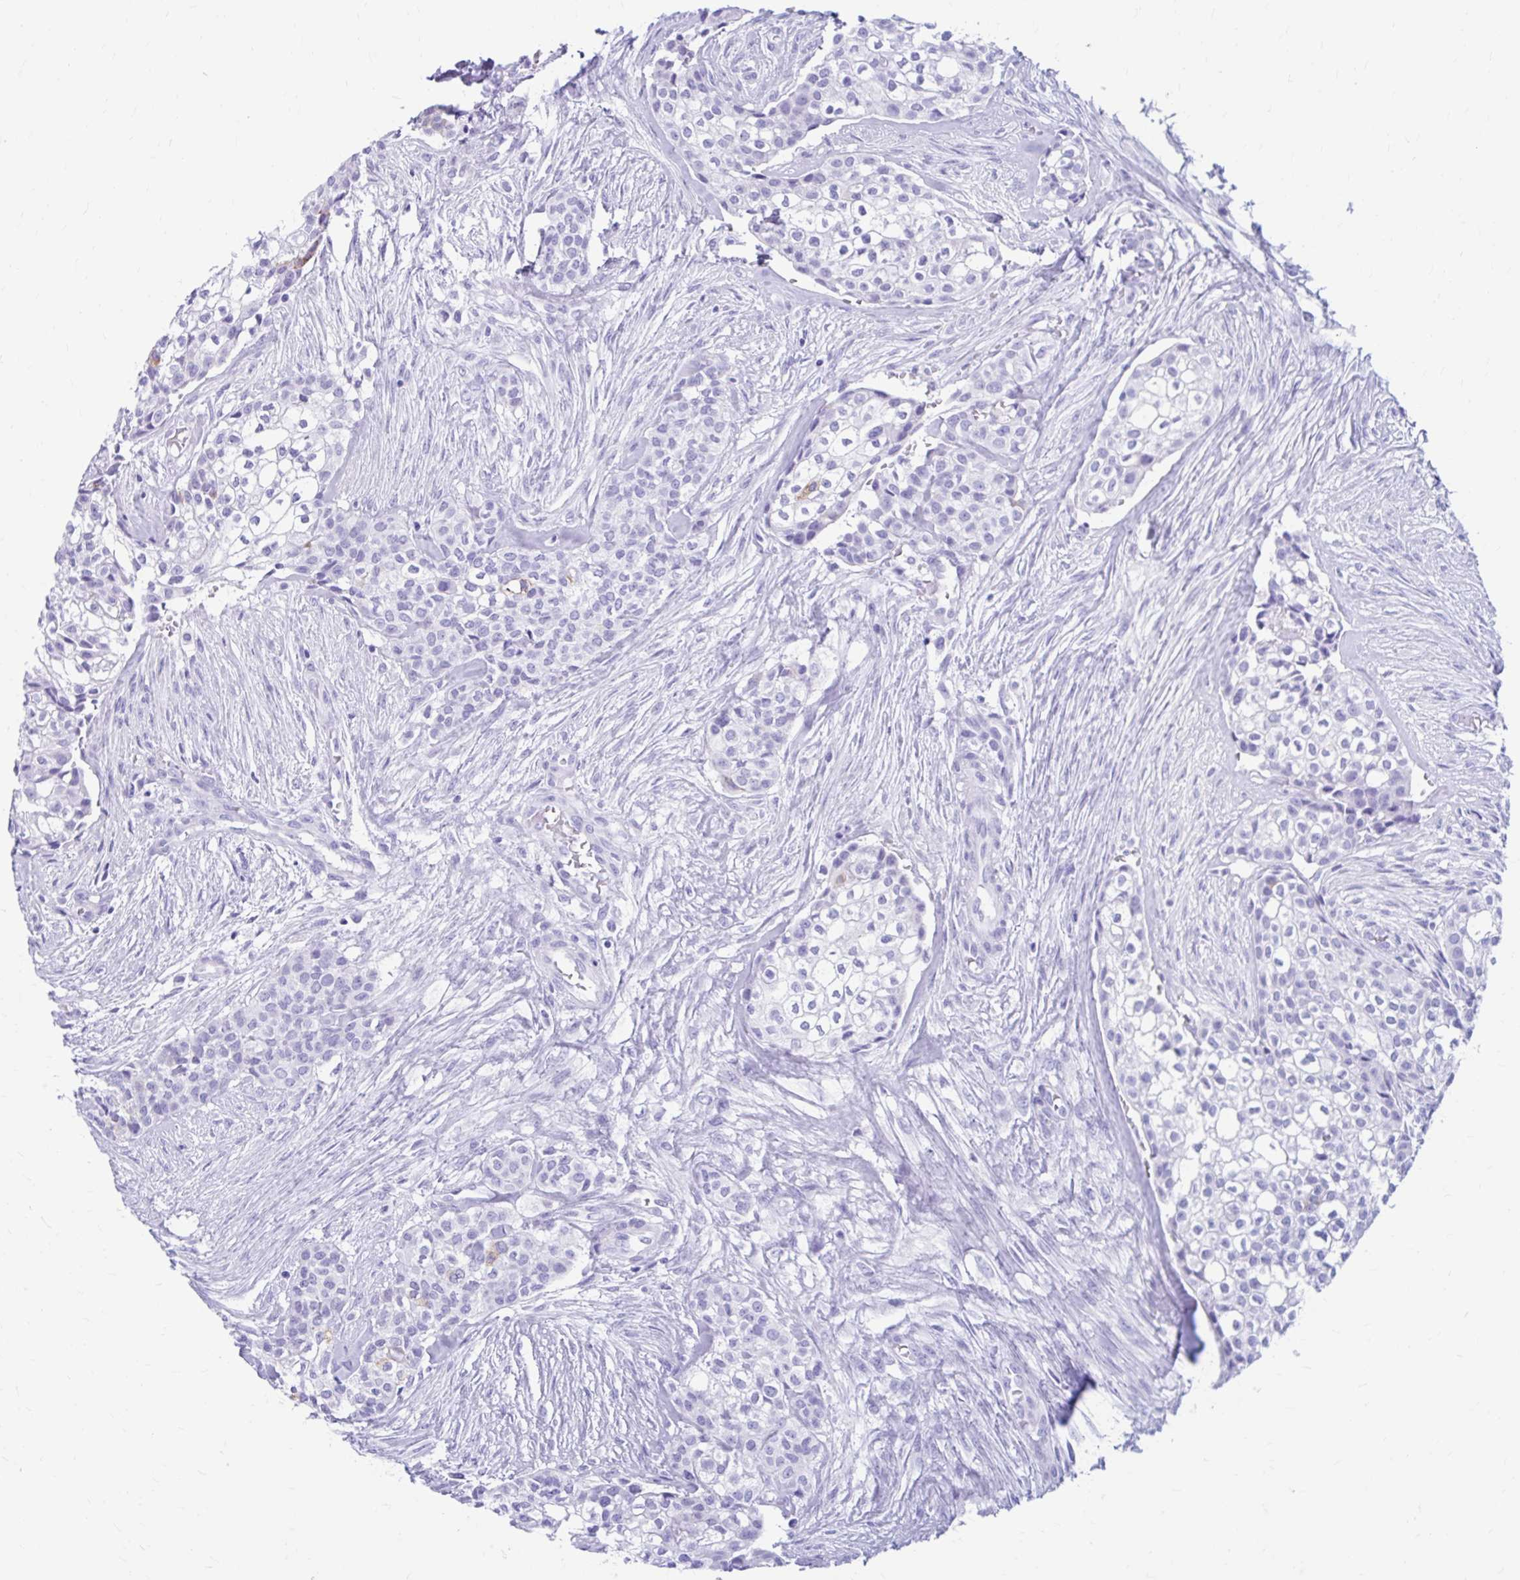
{"staining": {"intensity": "moderate", "quantity": "<25%", "location": "cytoplasmic/membranous"}, "tissue": "head and neck cancer", "cell_type": "Tumor cells", "image_type": "cancer", "snomed": [{"axis": "morphology", "description": "Adenocarcinoma, NOS"}, {"axis": "topography", "description": "Head-Neck"}], "caption": "Protein expression analysis of adenocarcinoma (head and neck) displays moderate cytoplasmic/membranous positivity in approximately <25% of tumor cells.", "gene": "NSG2", "patient": {"sex": "male", "age": 81}}